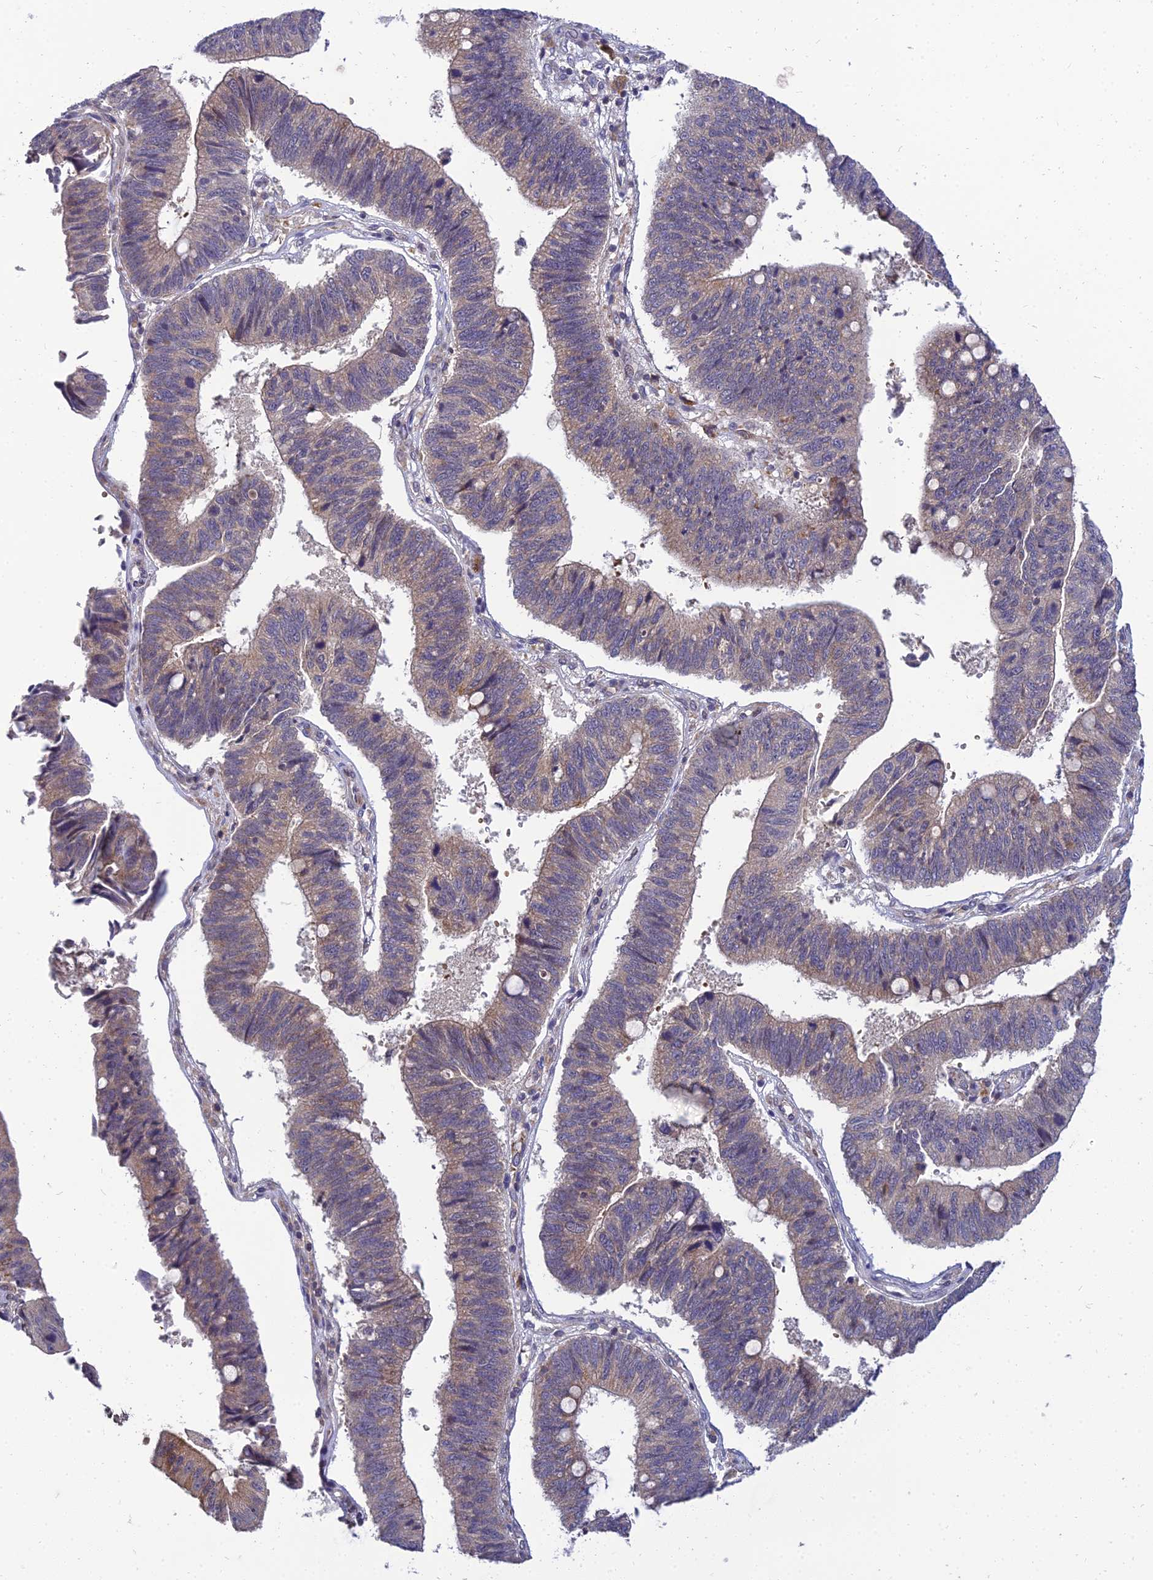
{"staining": {"intensity": "moderate", "quantity": "<25%", "location": "cytoplasmic/membranous"}, "tissue": "stomach cancer", "cell_type": "Tumor cells", "image_type": "cancer", "snomed": [{"axis": "morphology", "description": "Adenocarcinoma, NOS"}, {"axis": "topography", "description": "Stomach"}], "caption": "Moderate cytoplasmic/membranous expression for a protein is appreciated in approximately <25% of tumor cells of stomach cancer (adenocarcinoma) using immunohistochemistry (IHC).", "gene": "NPY", "patient": {"sex": "male", "age": 59}}